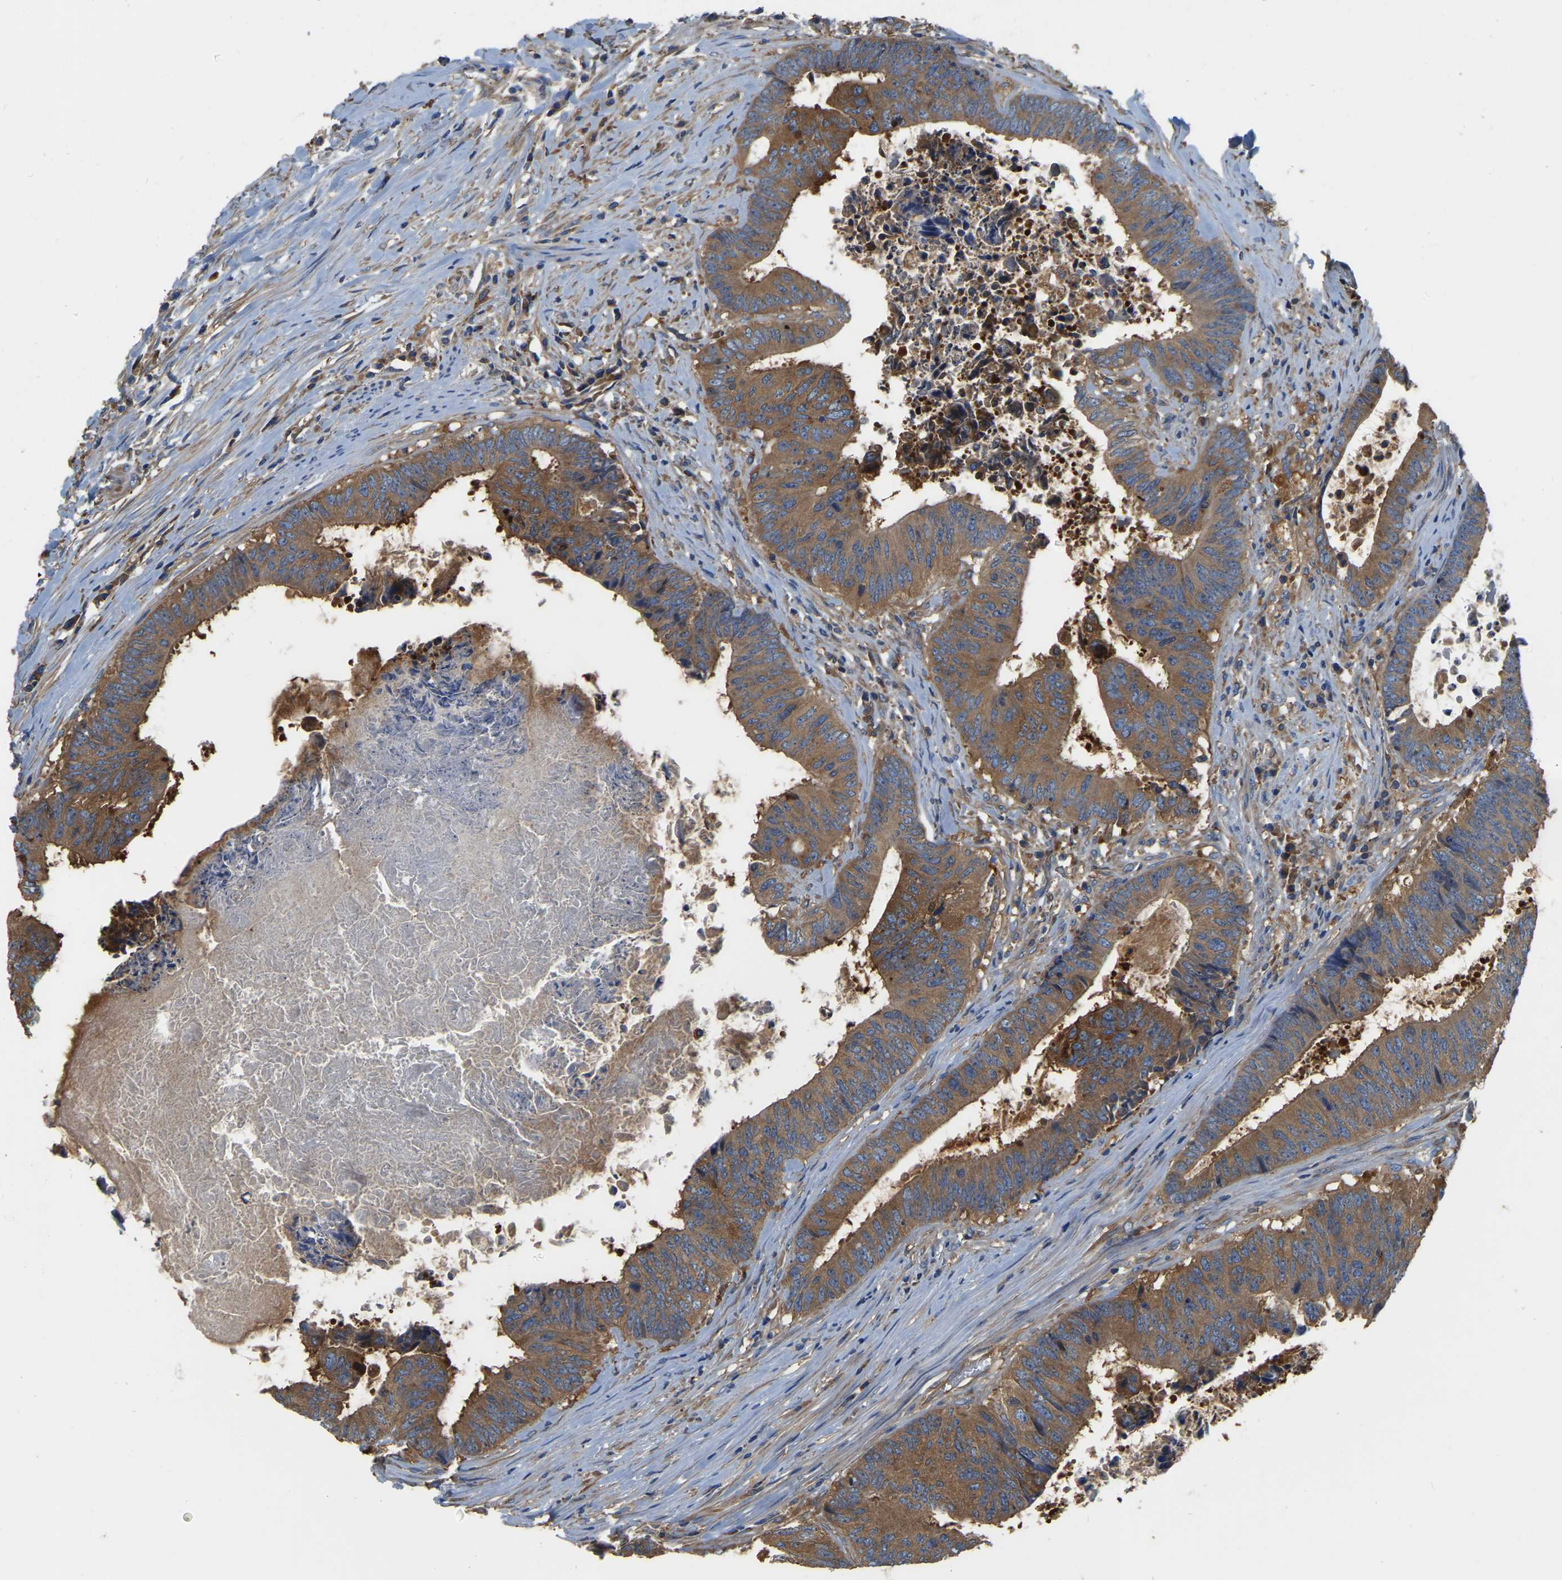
{"staining": {"intensity": "moderate", "quantity": ">75%", "location": "cytoplasmic/membranous"}, "tissue": "colorectal cancer", "cell_type": "Tumor cells", "image_type": "cancer", "snomed": [{"axis": "morphology", "description": "Adenocarcinoma, NOS"}, {"axis": "topography", "description": "Rectum"}], "caption": "Colorectal cancer was stained to show a protein in brown. There is medium levels of moderate cytoplasmic/membranous expression in about >75% of tumor cells. (IHC, brightfield microscopy, high magnification).", "gene": "GARS1", "patient": {"sex": "male", "age": 72}}